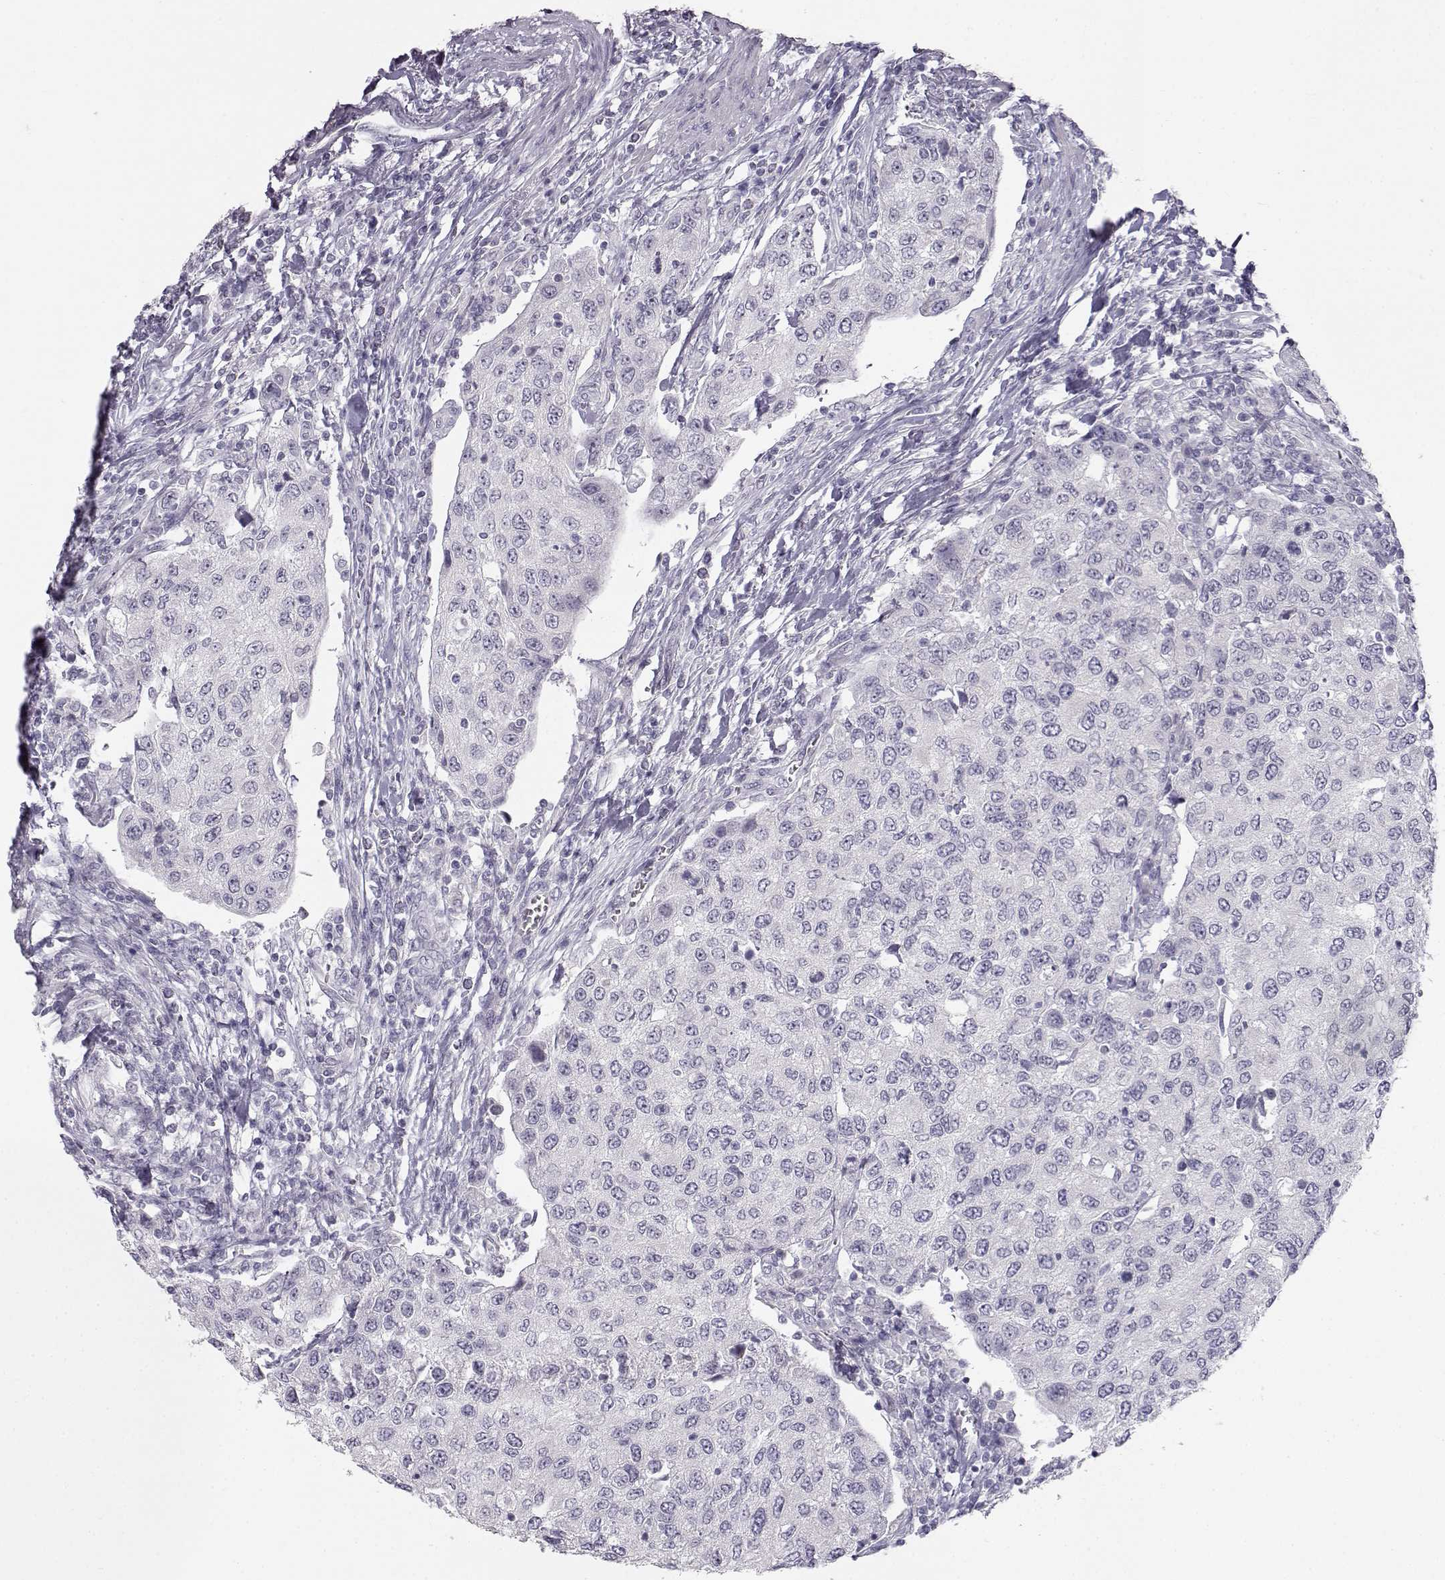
{"staining": {"intensity": "negative", "quantity": "none", "location": "none"}, "tissue": "urothelial cancer", "cell_type": "Tumor cells", "image_type": "cancer", "snomed": [{"axis": "morphology", "description": "Urothelial carcinoma, High grade"}, {"axis": "topography", "description": "Urinary bladder"}], "caption": "IHC histopathology image of neoplastic tissue: urothelial cancer stained with DAB (3,3'-diaminobenzidine) displays no significant protein positivity in tumor cells.", "gene": "MYCBPAP", "patient": {"sex": "female", "age": 78}}